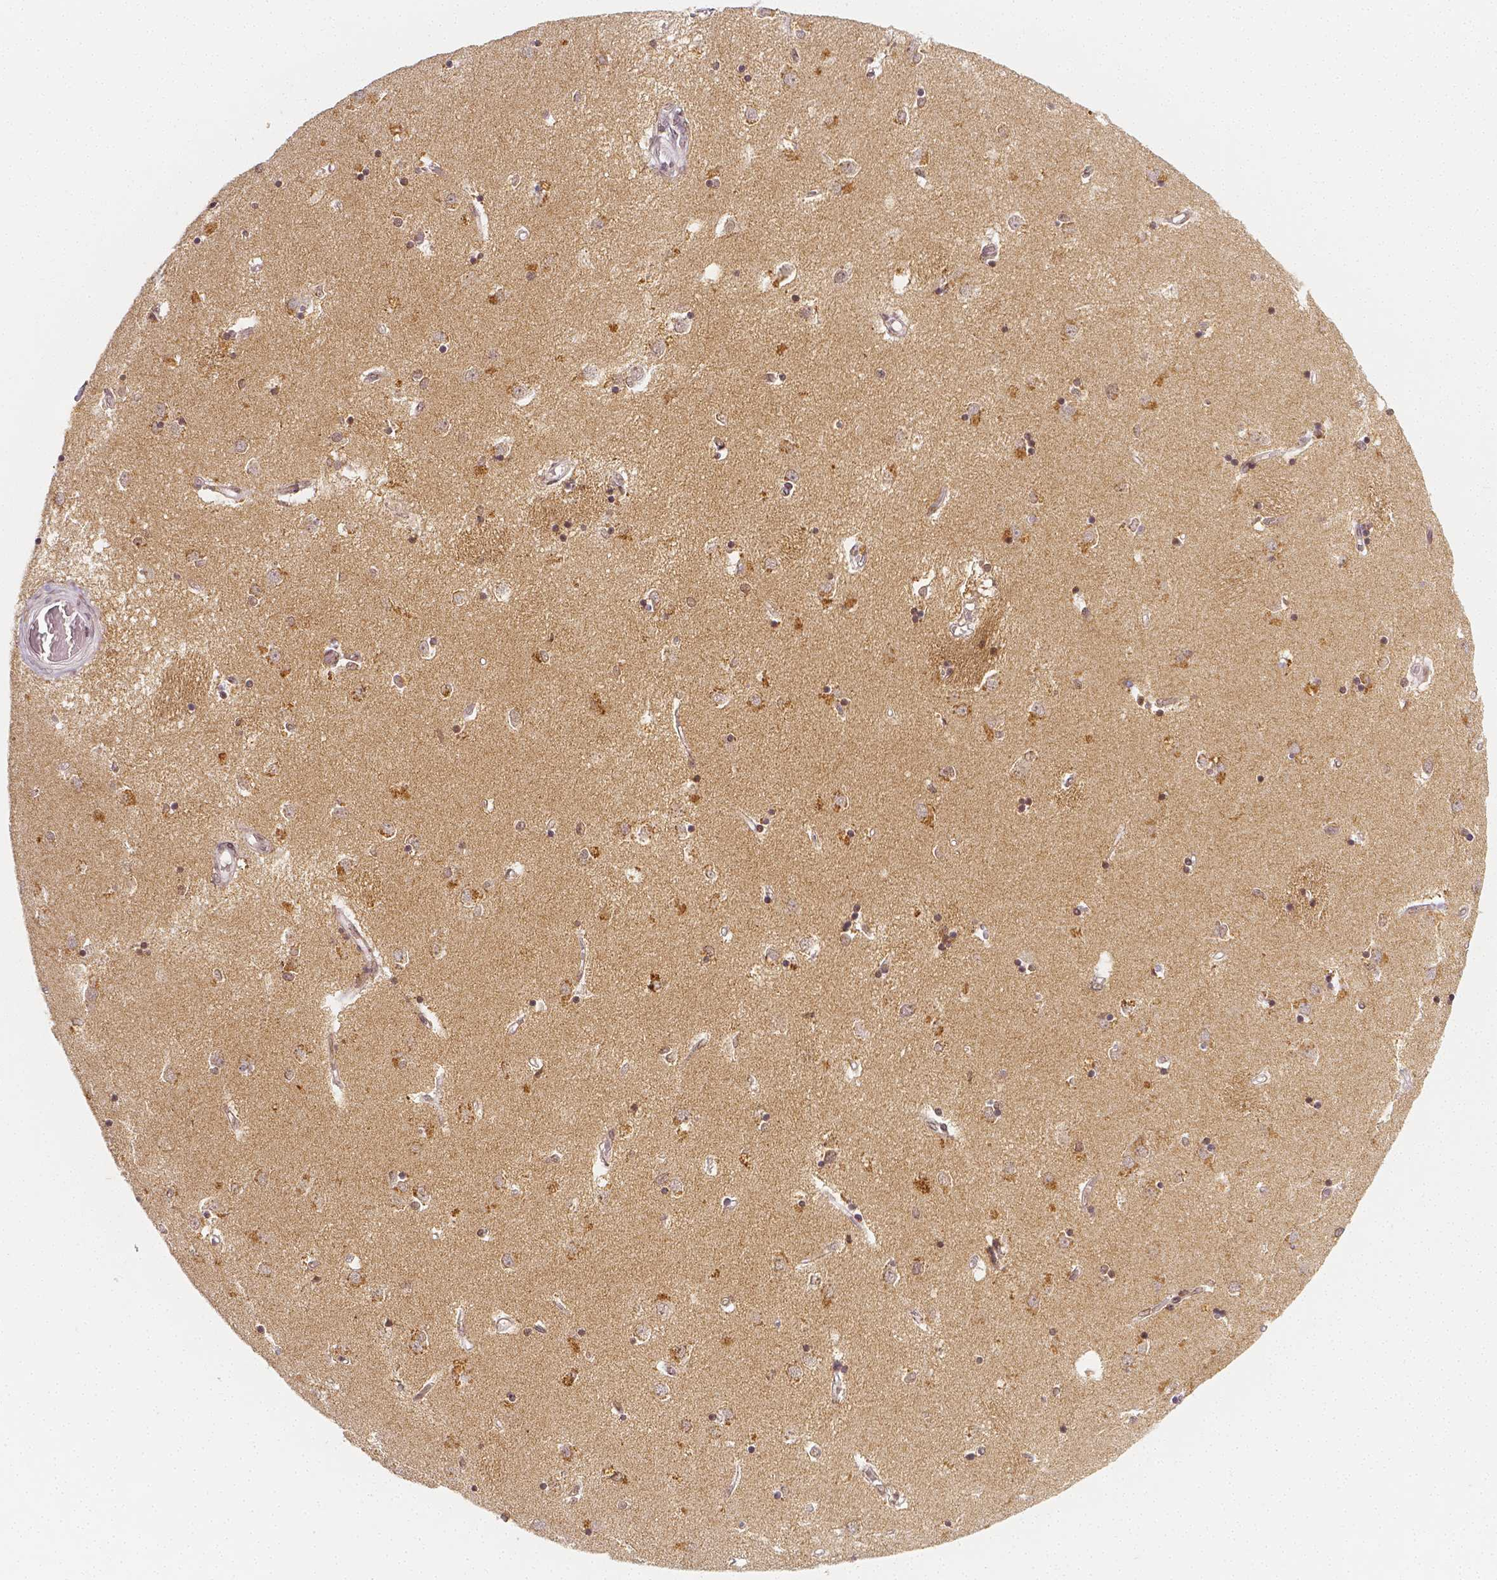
{"staining": {"intensity": "moderate", "quantity": "<25%", "location": "nuclear"}, "tissue": "caudate", "cell_type": "Glial cells", "image_type": "normal", "snomed": [{"axis": "morphology", "description": "Normal tissue, NOS"}, {"axis": "topography", "description": "Lateral ventricle wall"}], "caption": "This is a histology image of immunohistochemistry (IHC) staining of unremarkable caudate, which shows moderate staining in the nuclear of glial cells.", "gene": "THY1", "patient": {"sex": "male", "age": 54}}